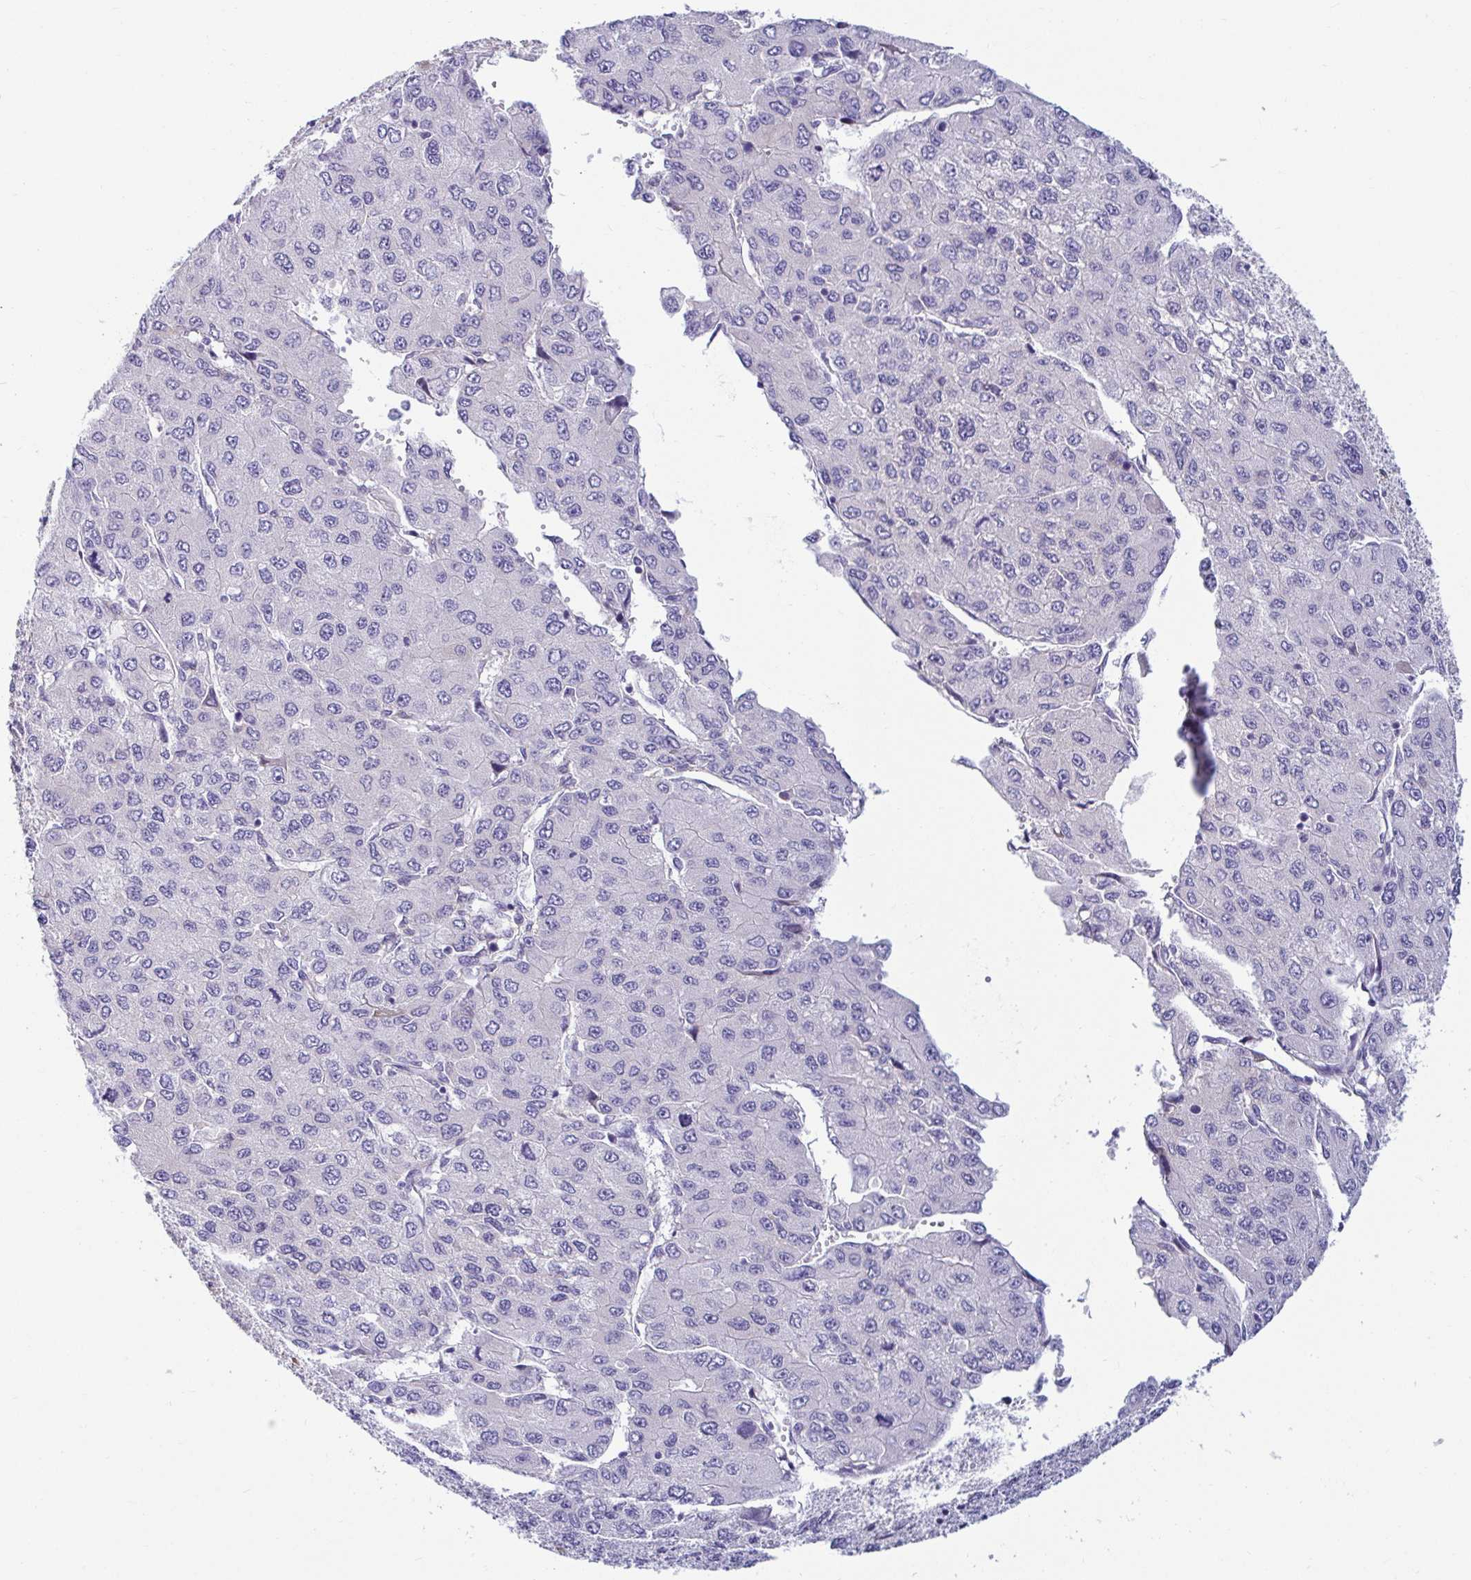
{"staining": {"intensity": "negative", "quantity": "none", "location": "none"}, "tissue": "liver cancer", "cell_type": "Tumor cells", "image_type": "cancer", "snomed": [{"axis": "morphology", "description": "Carcinoma, Hepatocellular, NOS"}, {"axis": "topography", "description": "Liver"}], "caption": "Tumor cells are negative for brown protein staining in liver hepatocellular carcinoma. (DAB IHC visualized using brightfield microscopy, high magnification).", "gene": "TFPI2", "patient": {"sex": "female", "age": 66}}